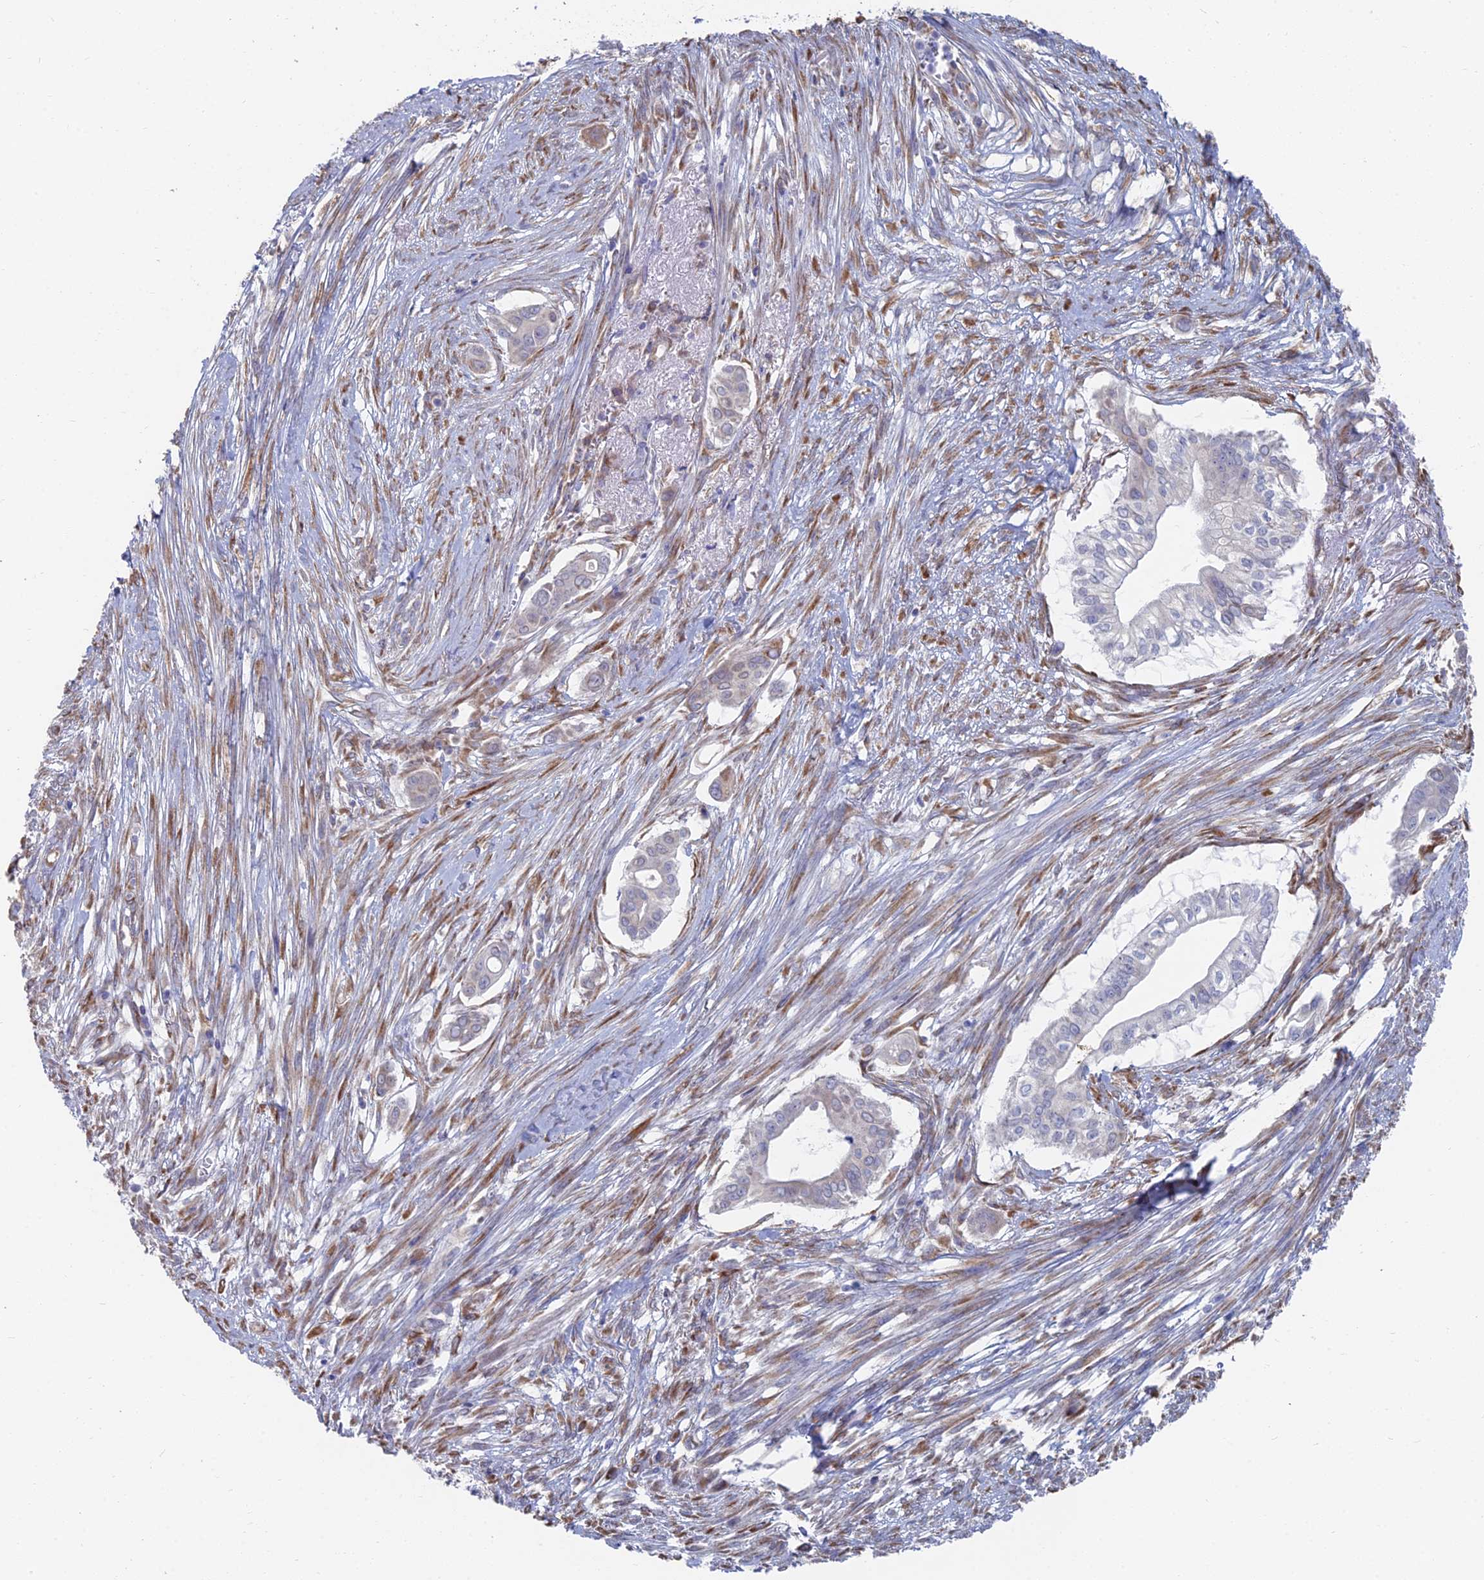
{"staining": {"intensity": "negative", "quantity": "none", "location": "none"}, "tissue": "pancreatic cancer", "cell_type": "Tumor cells", "image_type": "cancer", "snomed": [{"axis": "morphology", "description": "Adenocarcinoma, NOS"}, {"axis": "topography", "description": "Pancreas"}], "caption": "There is no significant positivity in tumor cells of adenocarcinoma (pancreatic).", "gene": "TNNT3", "patient": {"sex": "male", "age": 68}}